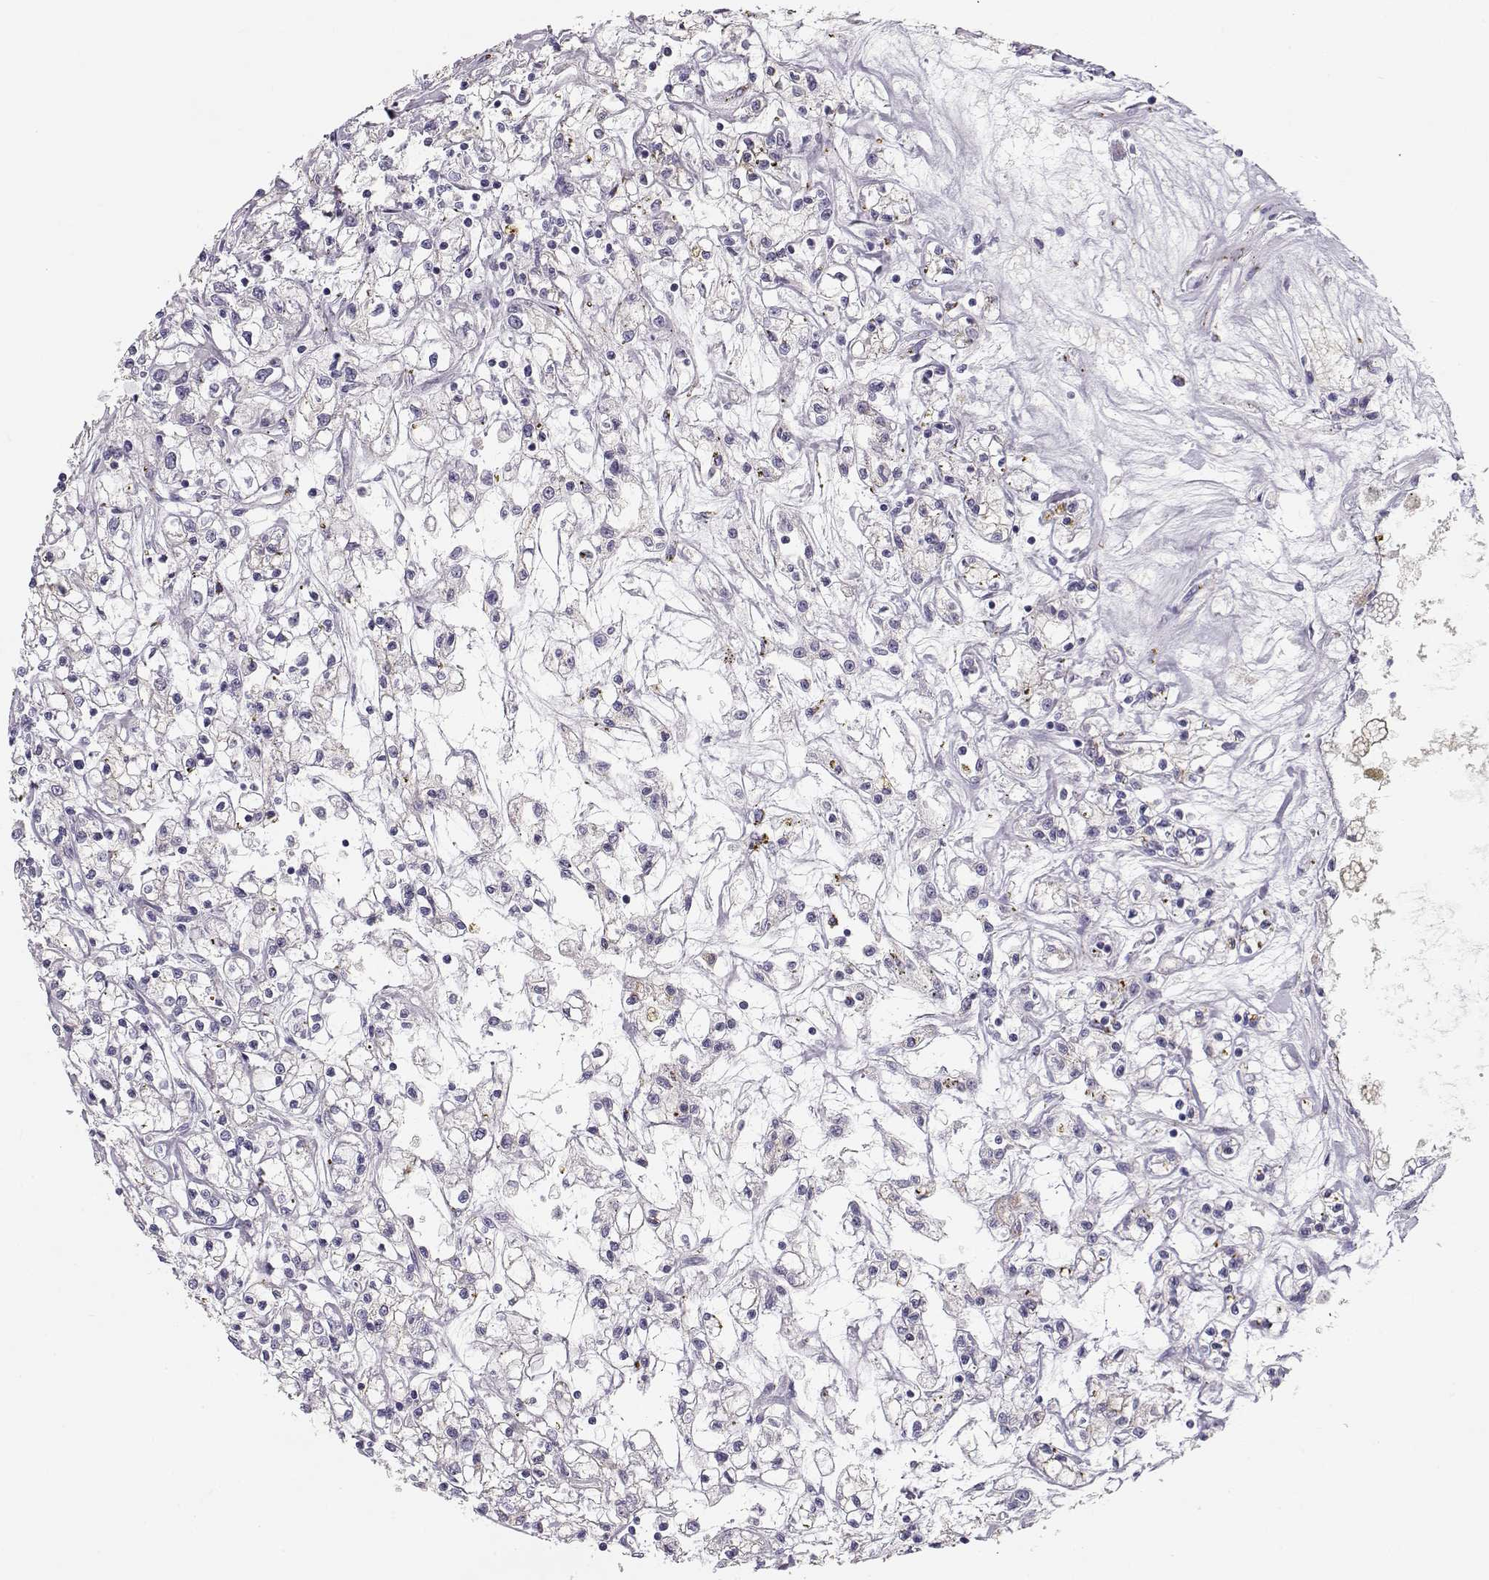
{"staining": {"intensity": "negative", "quantity": "none", "location": "none"}, "tissue": "renal cancer", "cell_type": "Tumor cells", "image_type": "cancer", "snomed": [{"axis": "morphology", "description": "Adenocarcinoma, NOS"}, {"axis": "topography", "description": "Kidney"}], "caption": "Tumor cells show no significant expression in renal adenocarcinoma.", "gene": "TTC26", "patient": {"sex": "female", "age": 59}}